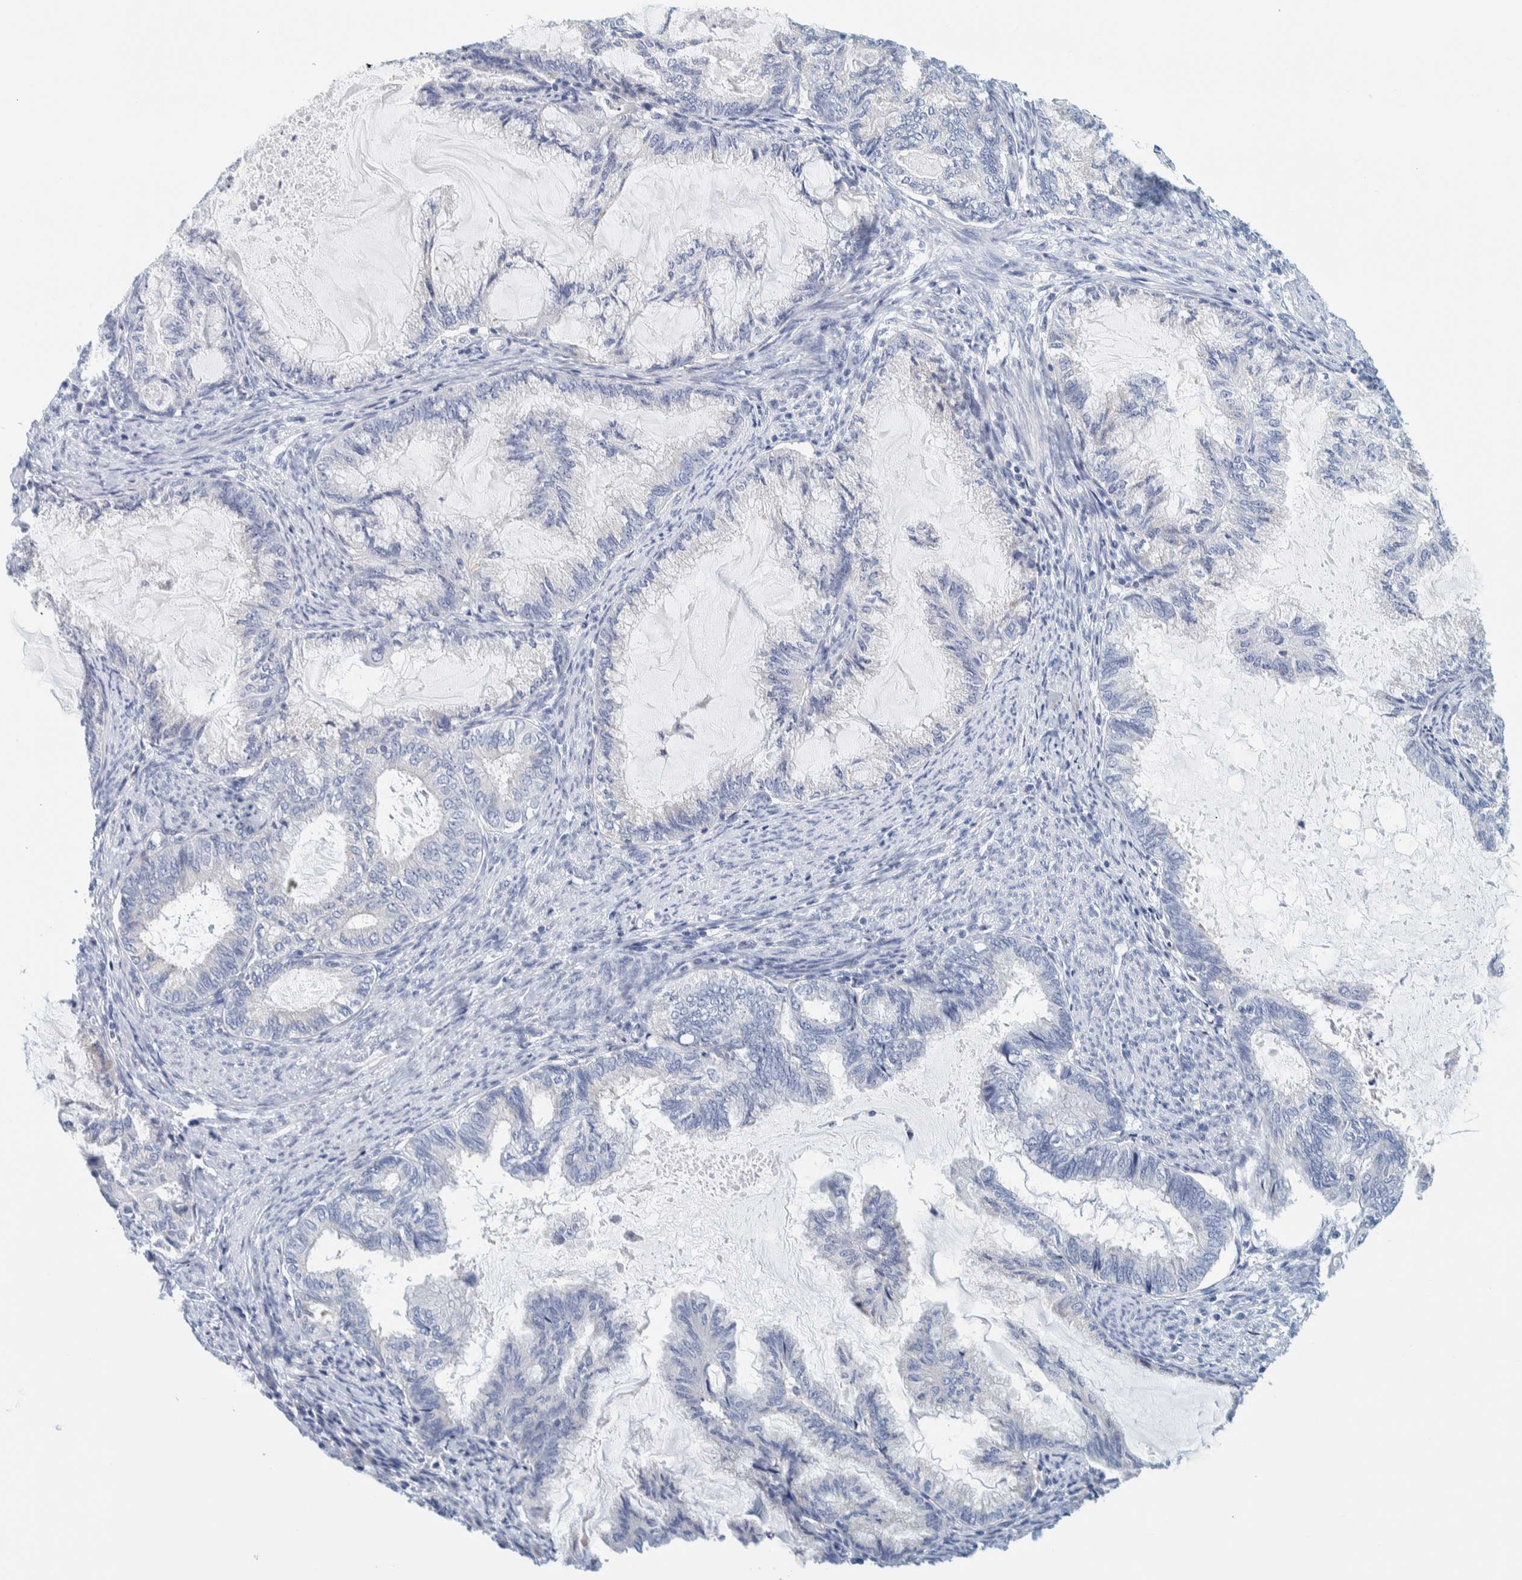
{"staining": {"intensity": "negative", "quantity": "none", "location": "none"}, "tissue": "endometrial cancer", "cell_type": "Tumor cells", "image_type": "cancer", "snomed": [{"axis": "morphology", "description": "Adenocarcinoma, NOS"}, {"axis": "topography", "description": "Endometrium"}], "caption": "The histopathology image displays no staining of tumor cells in endometrial cancer.", "gene": "MOG", "patient": {"sex": "female", "age": 86}}